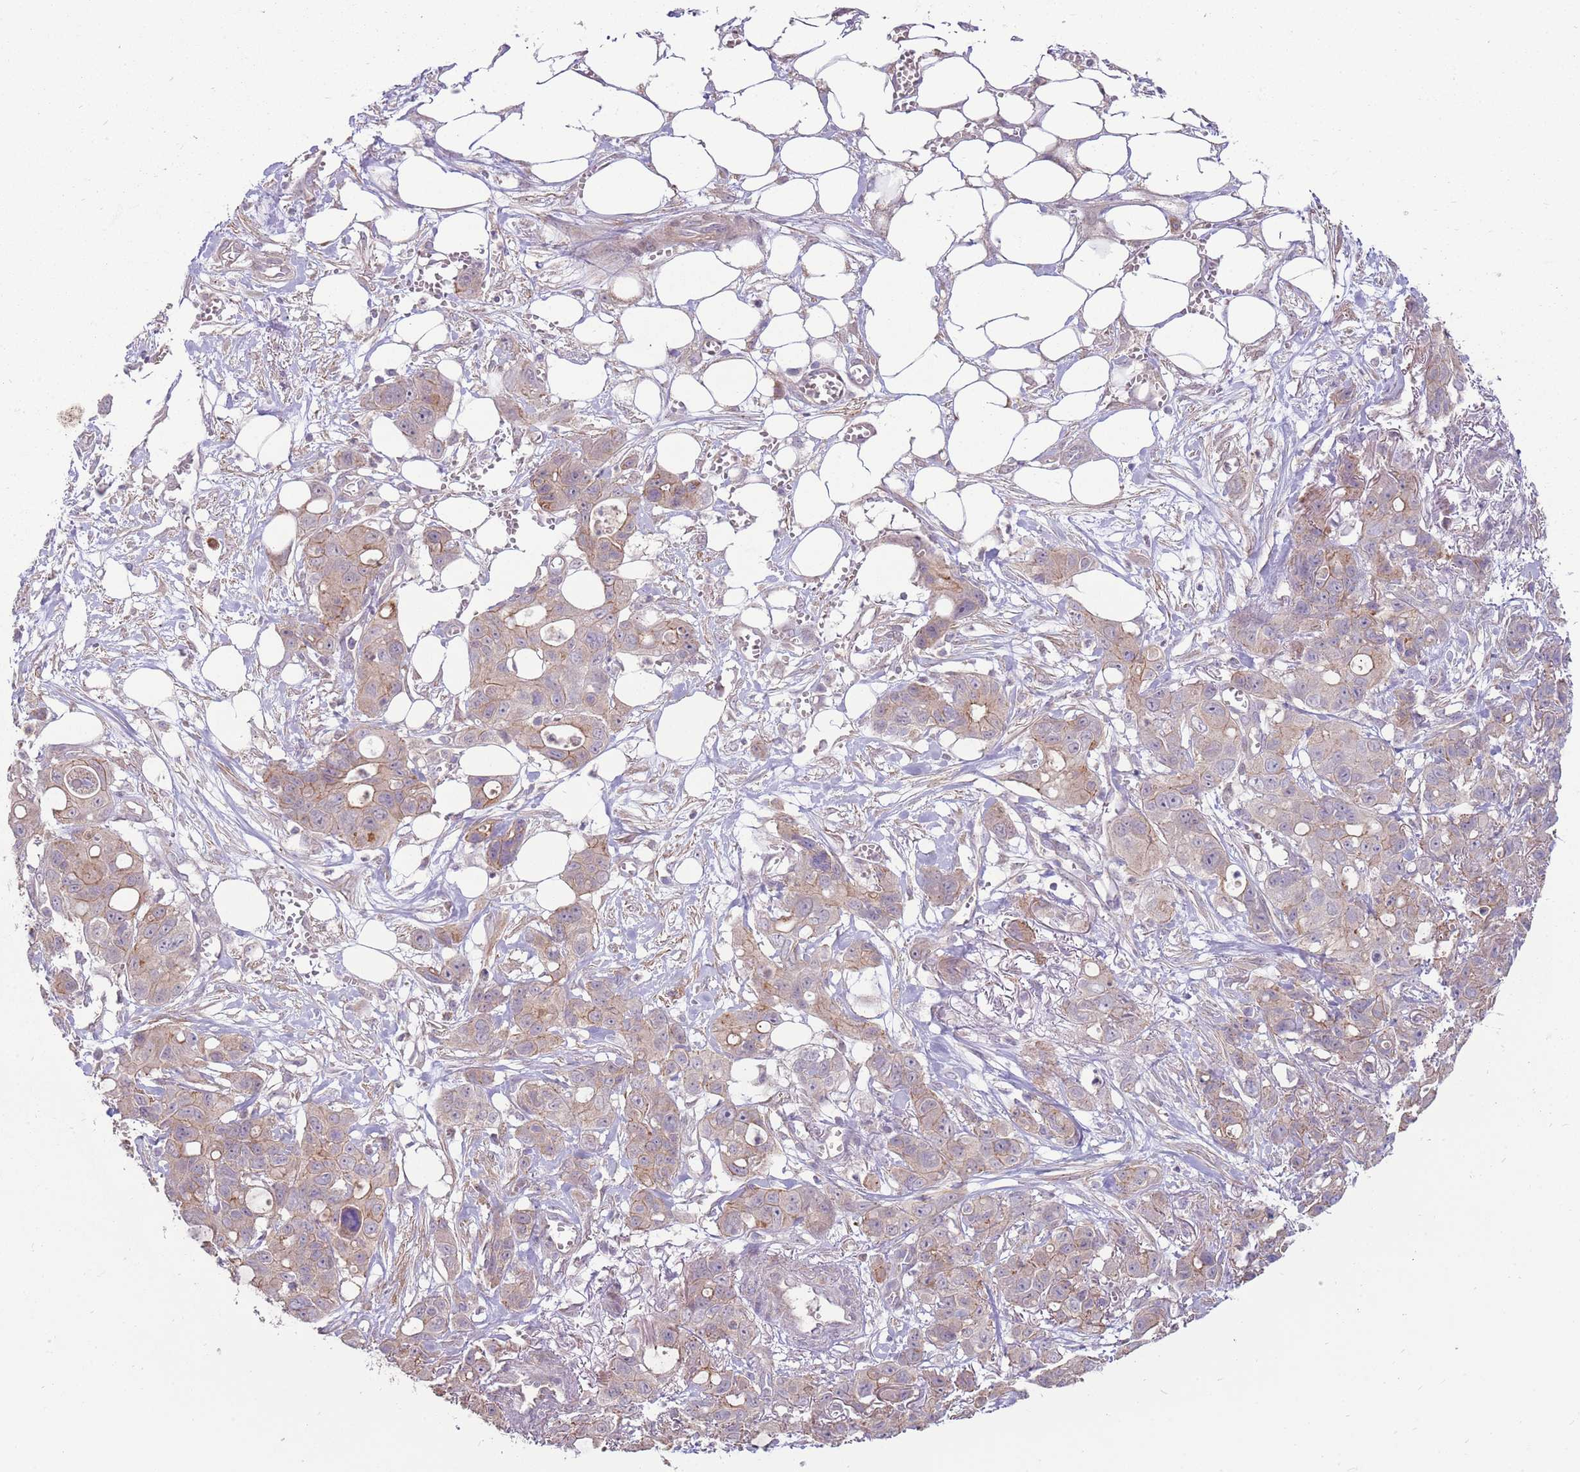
{"staining": {"intensity": "weak", "quantity": "25%-75%", "location": "cytoplasmic/membranous"}, "tissue": "ovarian cancer", "cell_type": "Tumor cells", "image_type": "cancer", "snomed": [{"axis": "morphology", "description": "Cystadenocarcinoma, mucinous, NOS"}, {"axis": "topography", "description": "Ovary"}], "caption": "Human ovarian cancer (mucinous cystadenocarcinoma) stained for a protein (brown) demonstrates weak cytoplasmic/membranous positive staining in approximately 25%-75% of tumor cells.", "gene": "SPATA31D1", "patient": {"sex": "female", "age": 70}}